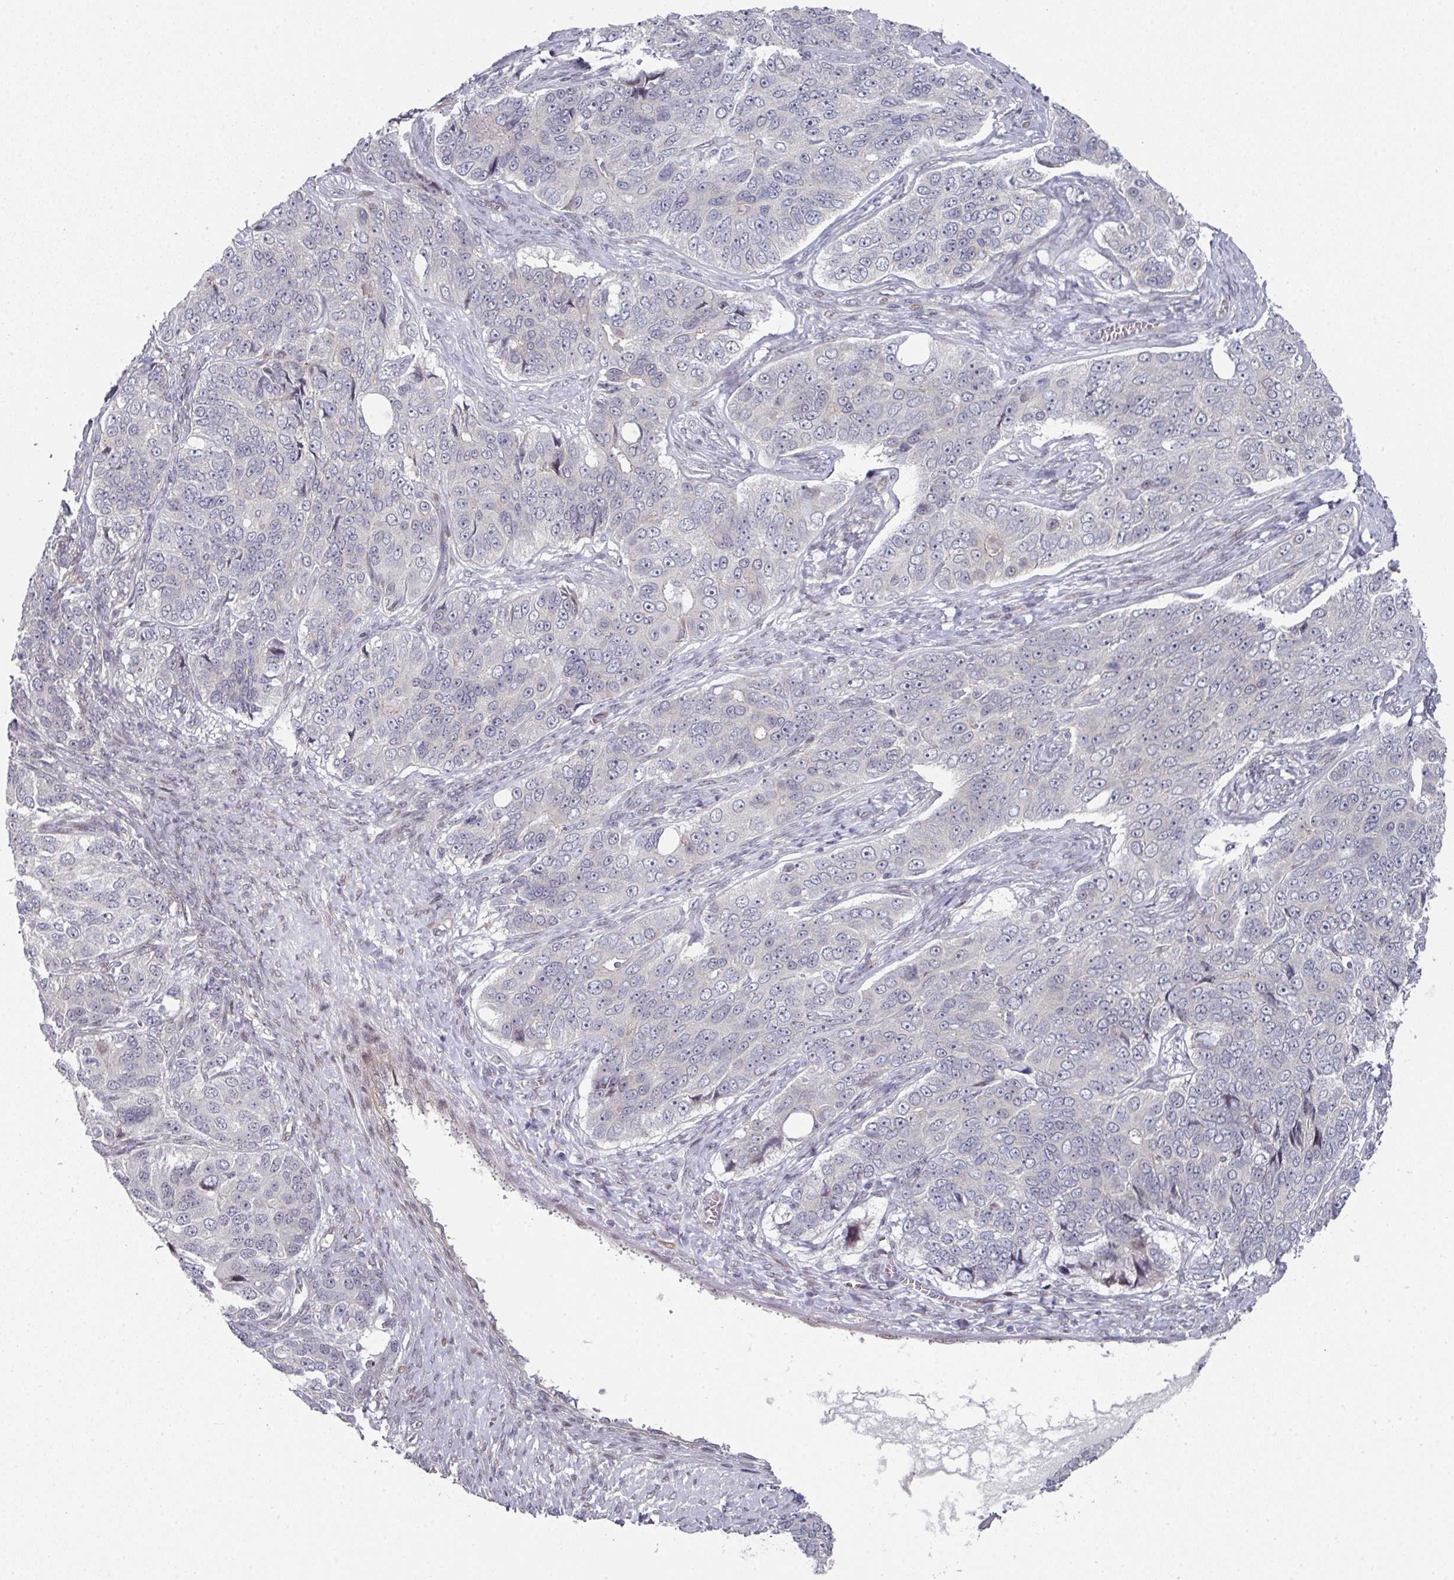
{"staining": {"intensity": "negative", "quantity": "none", "location": "none"}, "tissue": "ovarian cancer", "cell_type": "Tumor cells", "image_type": "cancer", "snomed": [{"axis": "morphology", "description": "Carcinoma, endometroid"}, {"axis": "topography", "description": "Ovary"}], "caption": "A histopathology image of ovarian cancer (endometroid carcinoma) stained for a protein exhibits no brown staining in tumor cells. (DAB immunohistochemistry (IHC), high magnification).", "gene": "TMCC1", "patient": {"sex": "female", "age": 51}}